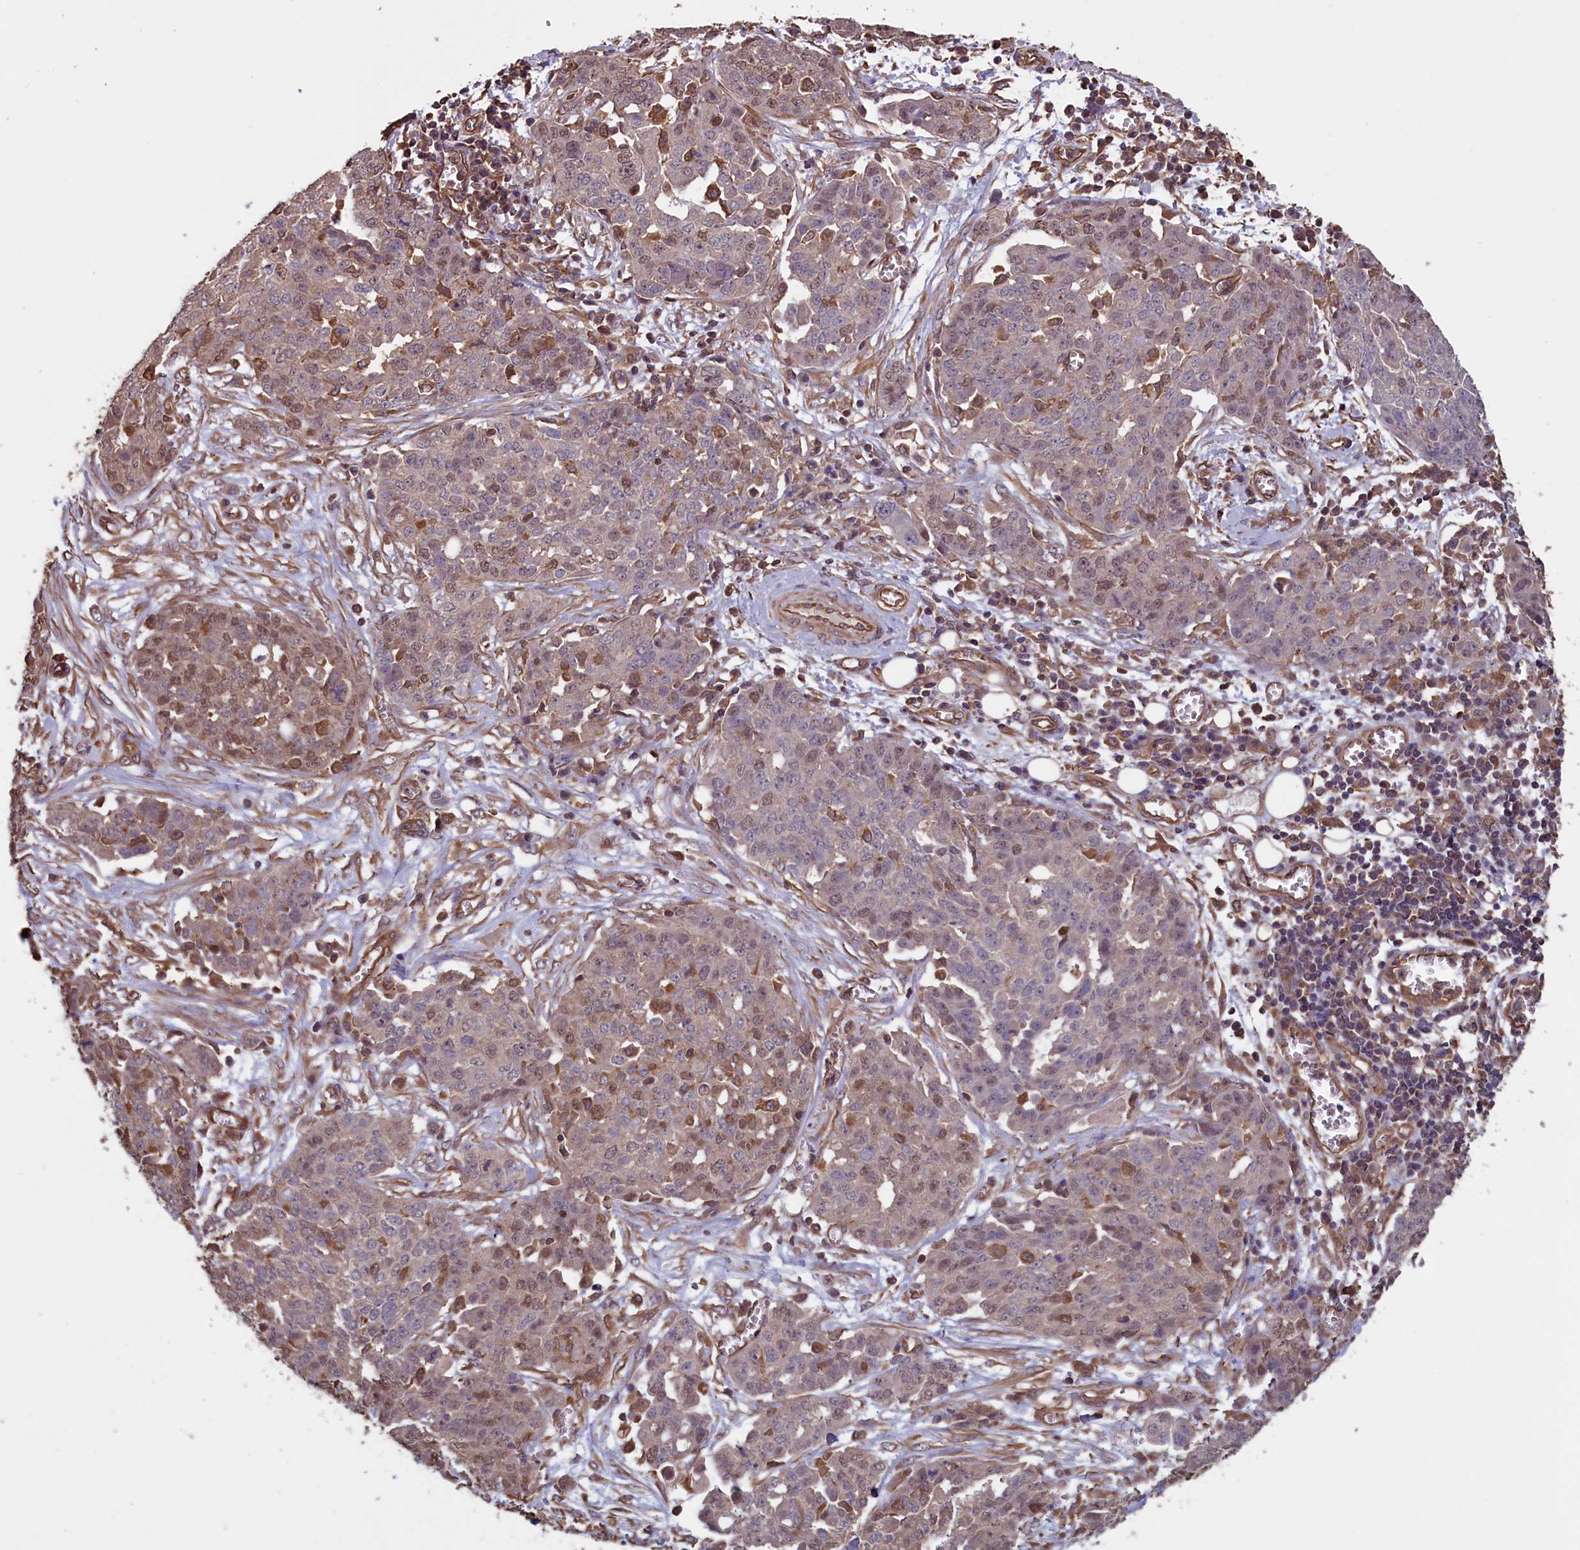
{"staining": {"intensity": "weak", "quantity": "<25%", "location": "cytoplasmic/membranous"}, "tissue": "ovarian cancer", "cell_type": "Tumor cells", "image_type": "cancer", "snomed": [{"axis": "morphology", "description": "Cystadenocarcinoma, serous, NOS"}, {"axis": "topography", "description": "Soft tissue"}, {"axis": "topography", "description": "Ovary"}], "caption": "Immunohistochemistry image of neoplastic tissue: human serous cystadenocarcinoma (ovarian) stained with DAB demonstrates no significant protein staining in tumor cells. (Brightfield microscopy of DAB (3,3'-diaminobenzidine) immunohistochemistry (IHC) at high magnification).", "gene": "DAPK3", "patient": {"sex": "female", "age": 57}}